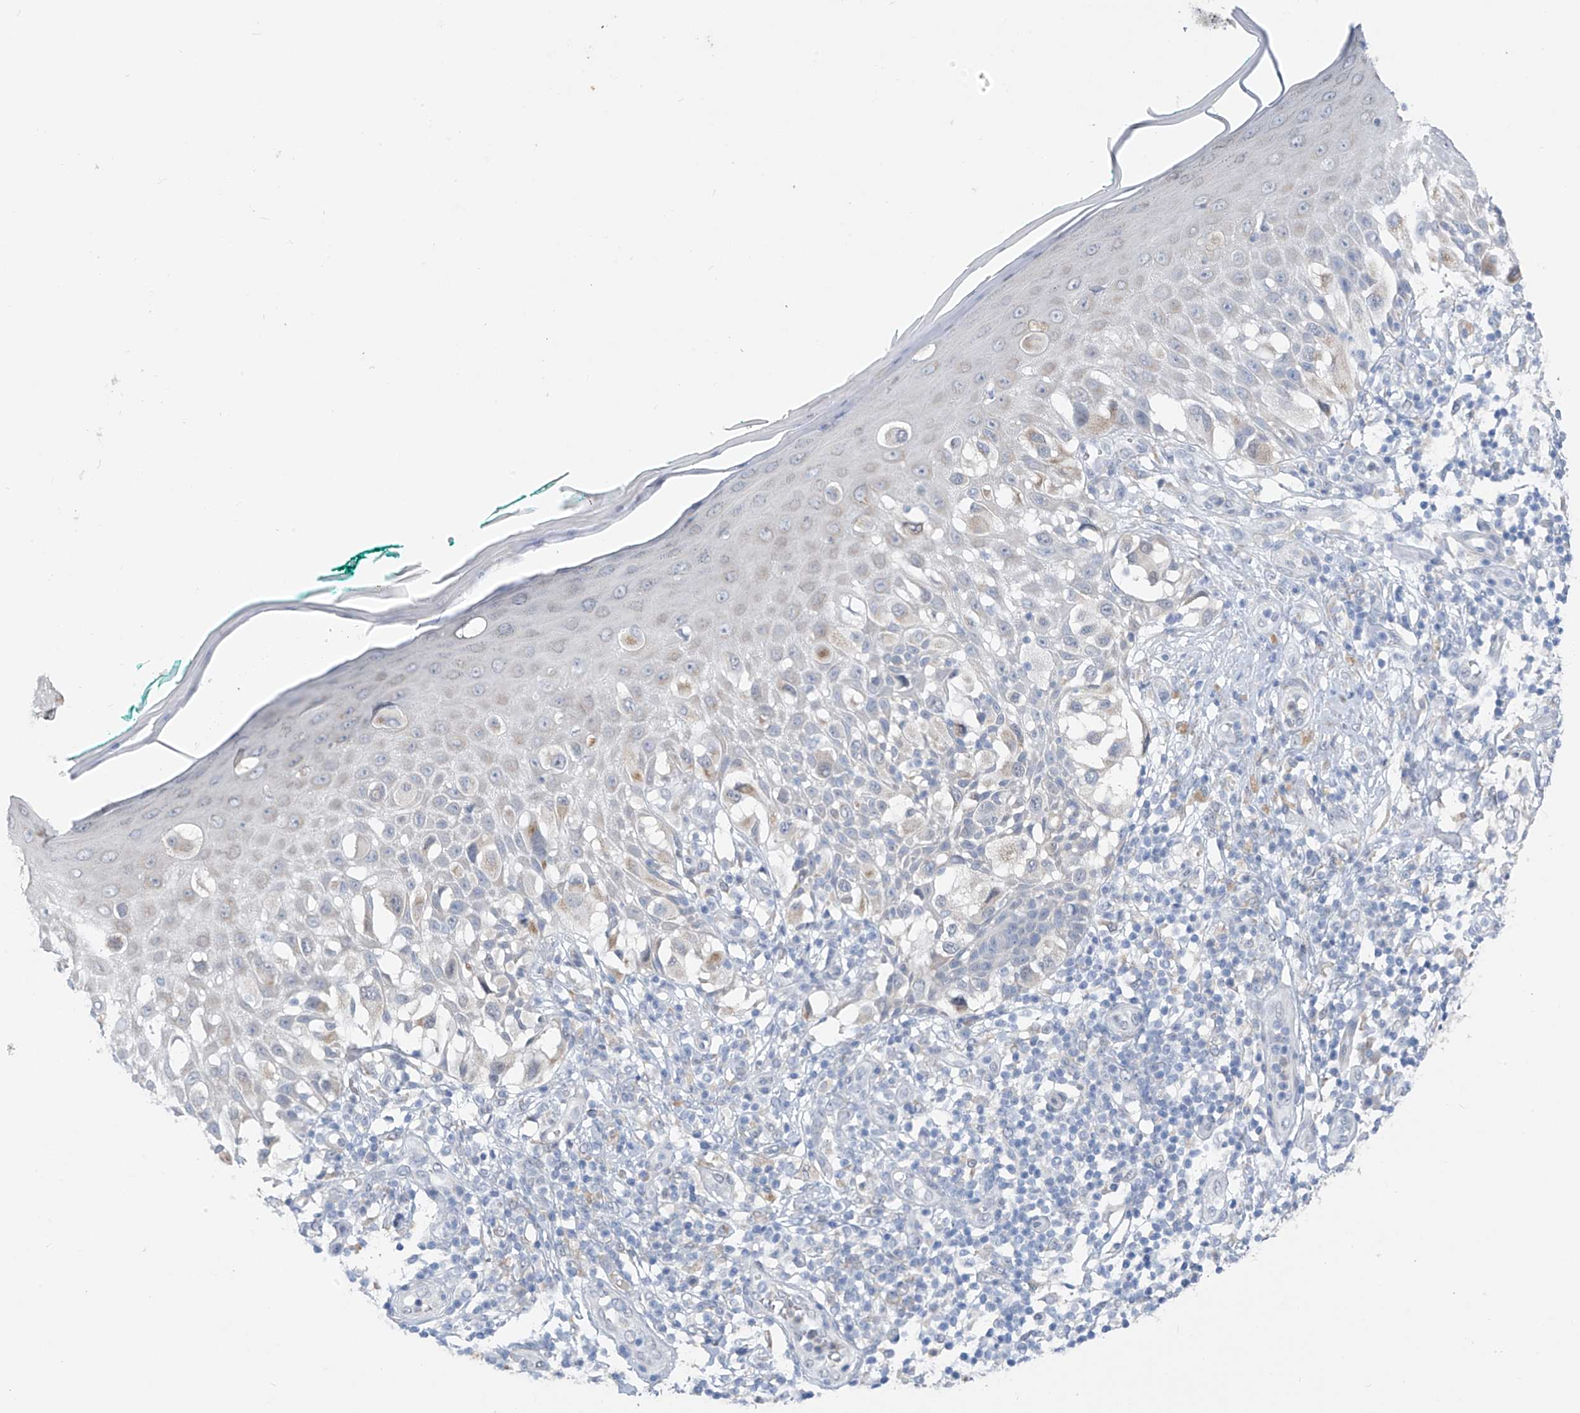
{"staining": {"intensity": "negative", "quantity": "none", "location": "none"}, "tissue": "melanoma", "cell_type": "Tumor cells", "image_type": "cancer", "snomed": [{"axis": "morphology", "description": "Malignant melanoma, NOS"}, {"axis": "topography", "description": "Skin"}], "caption": "This photomicrograph is of melanoma stained with immunohistochemistry (IHC) to label a protein in brown with the nuclei are counter-stained blue. There is no expression in tumor cells. Brightfield microscopy of immunohistochemistry stained with DAB (brown) and hematoxylin (blue), captured at high magnification.", "gene": "CYP4V2", "patient": {"sex": "female", "age": 81}}